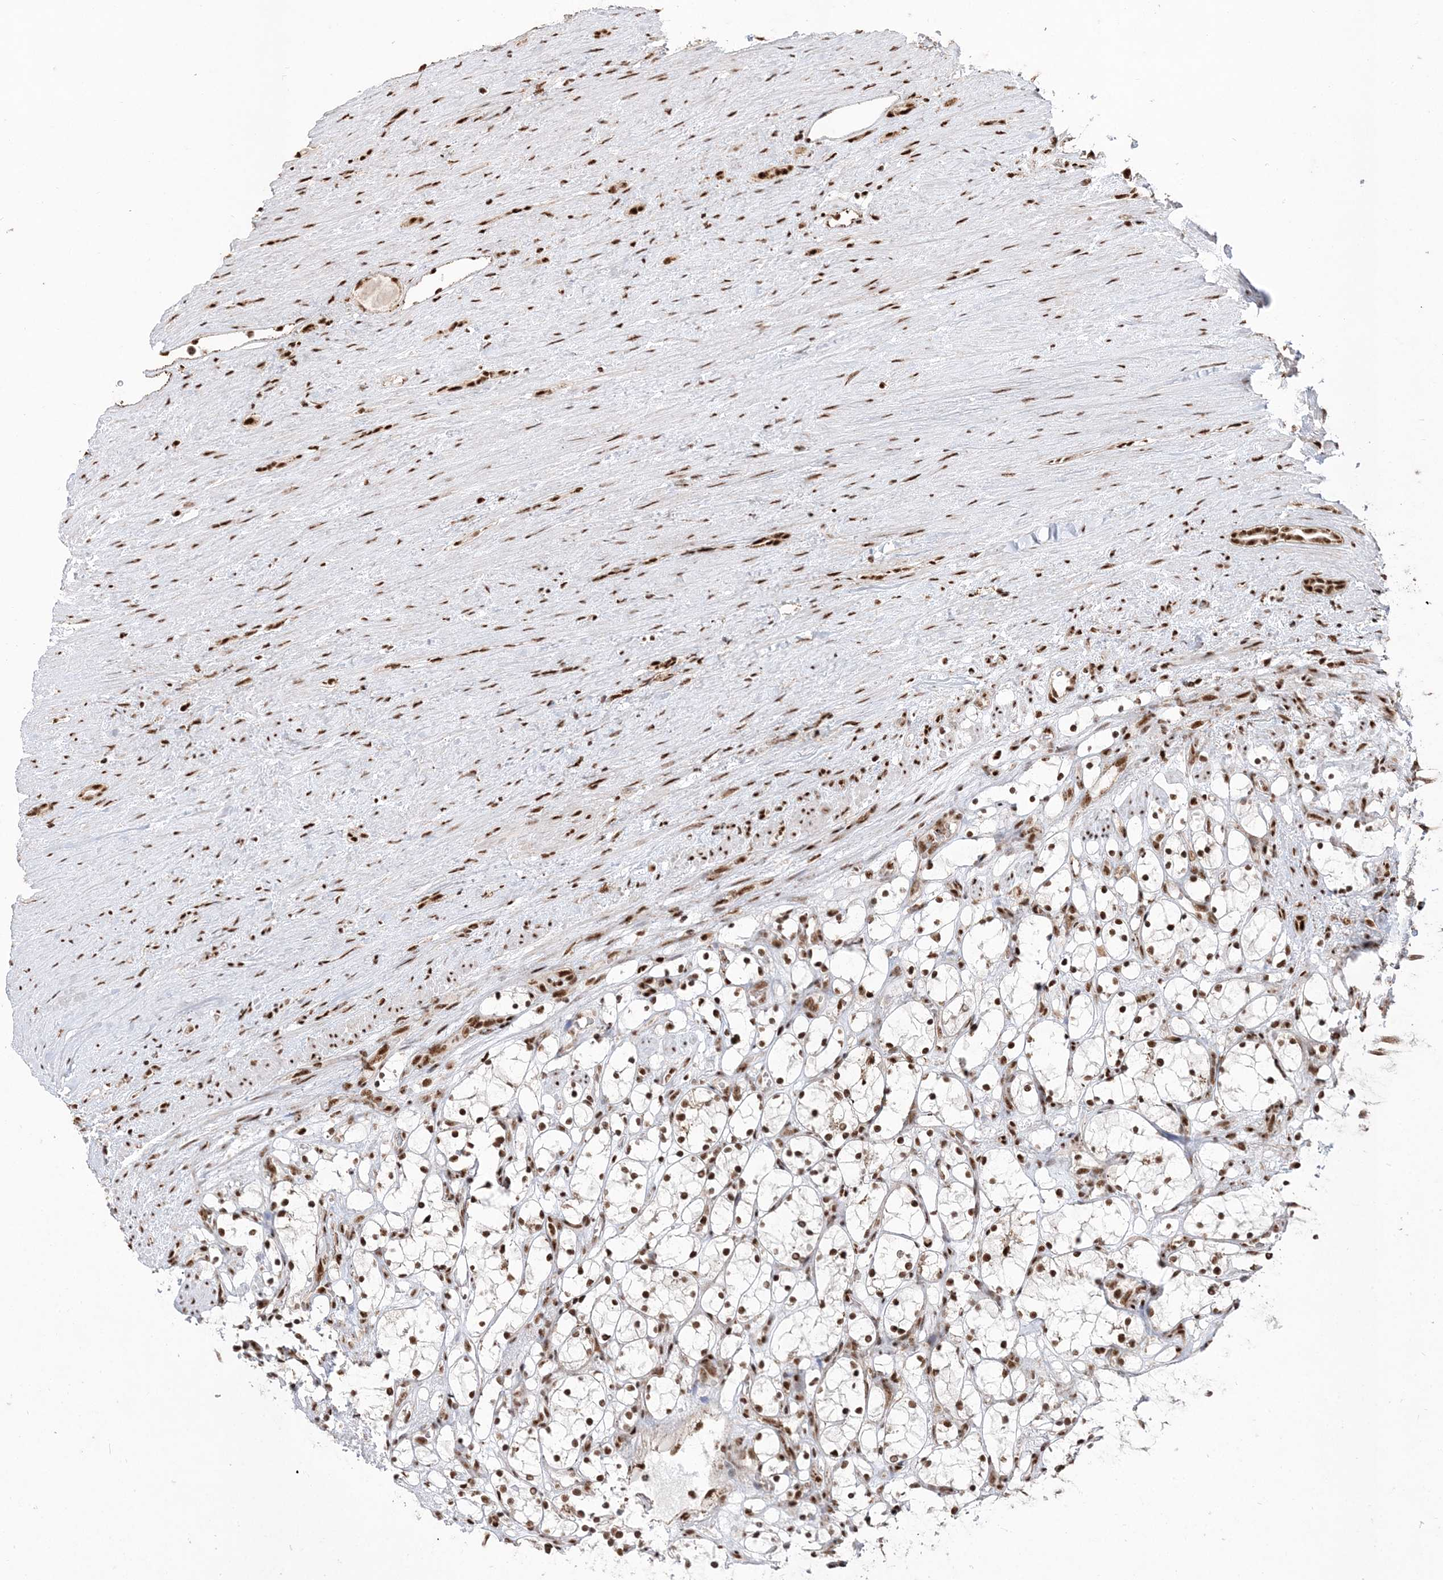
{"staining": {"intensity": "strong", "quantity": ">75%", "location": "nuclear"}, "tissue": "renal cancer", "cell_type": "Tumor cells", "image_type": "cancer", "snomed": [{"axis": "morphology", "description": "Adenocarcinoma, NOS"}, {"axis": "topography", "description": "Kidney"}], "caption": "IHC micrograph of neoplastic tissue: renal cancer stained using immunohistochemistry (IHC) displays high levels of strong protein expression localized specifically in the nuclear of tumor cells, appearing as a nuclear brown color.", "gene": "RBM17", "patient": {"sex": "female", "age": 69}}